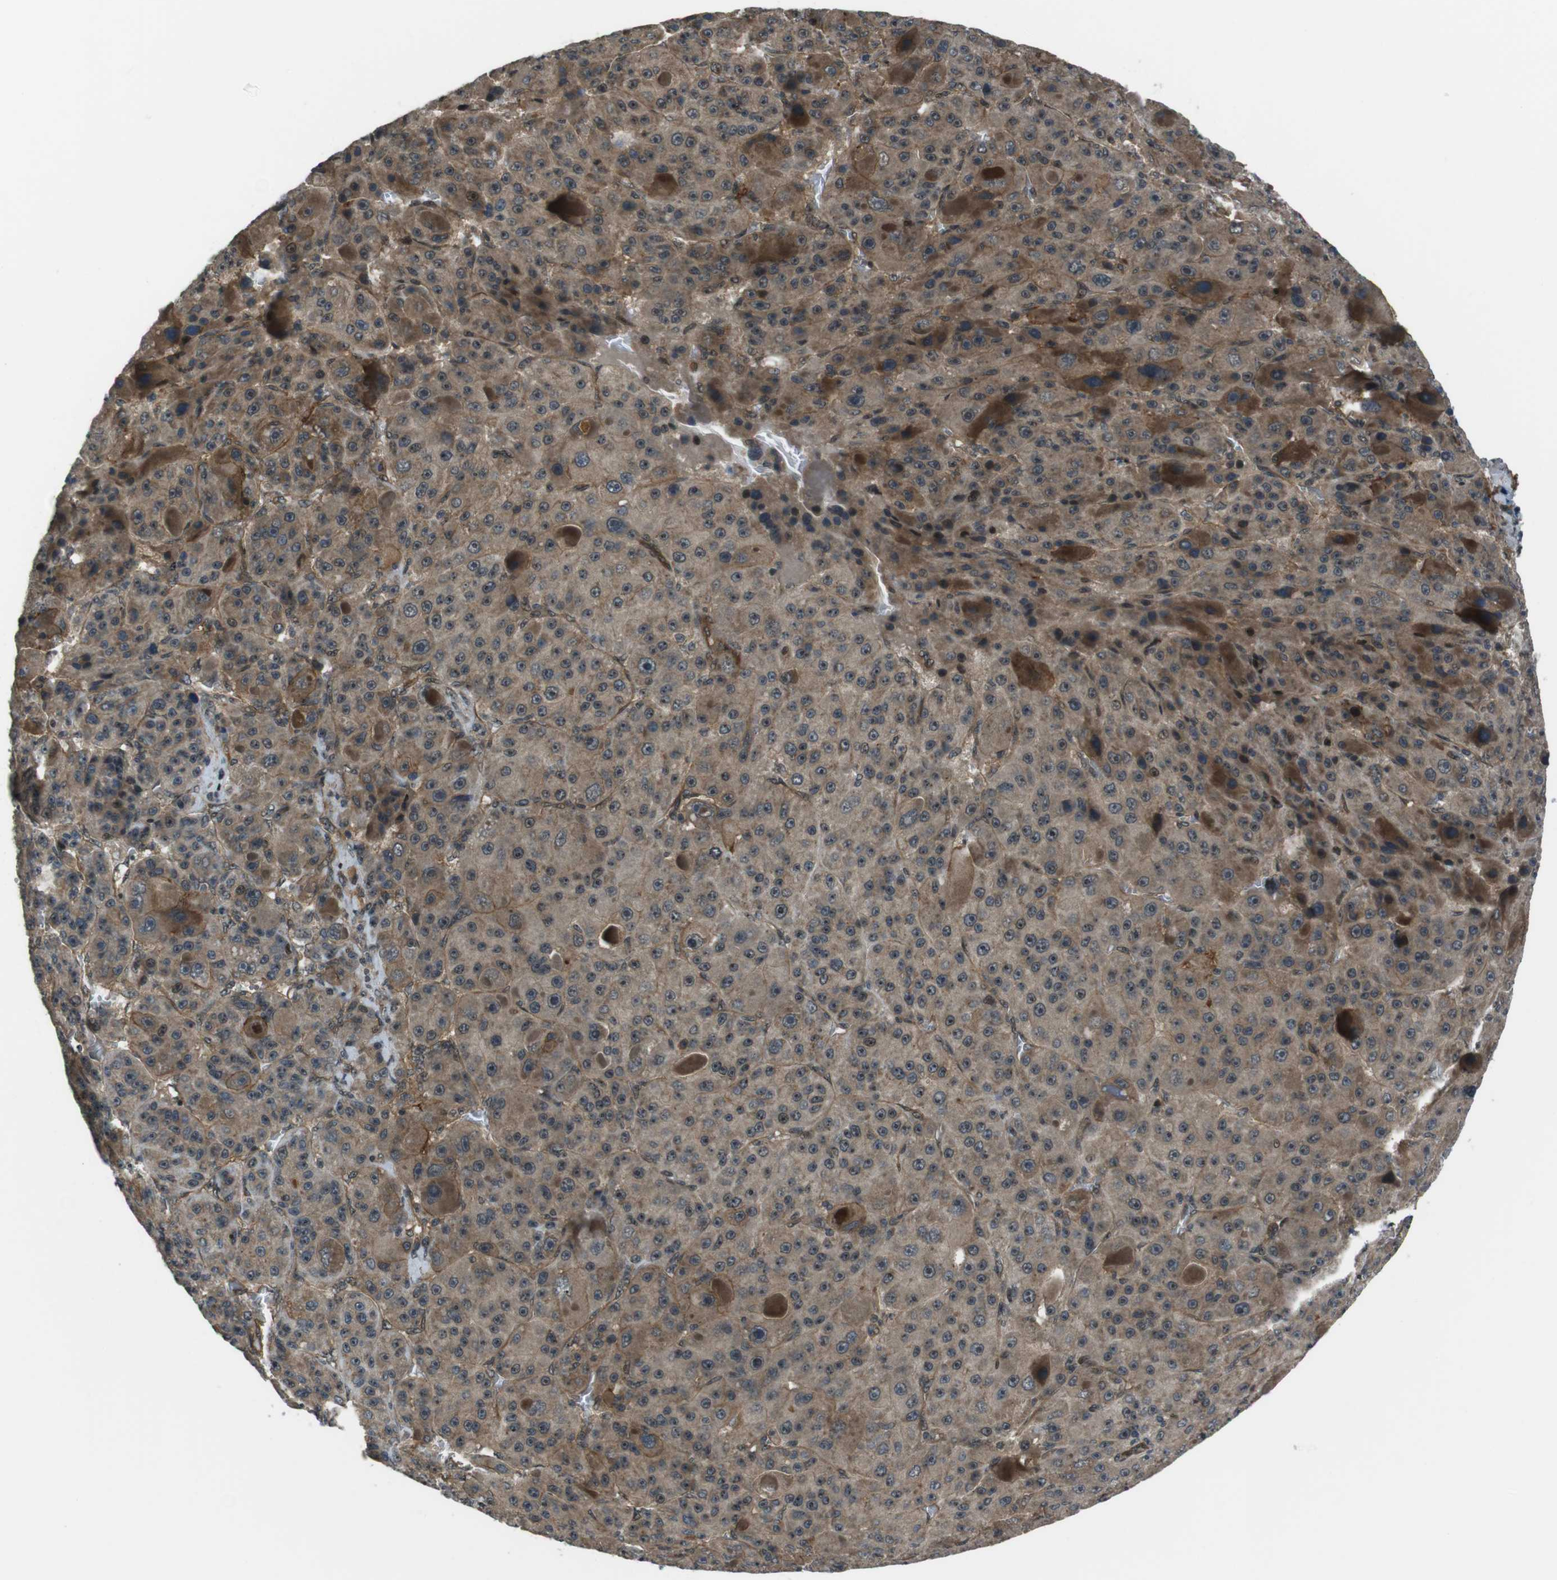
{"staining": {"intensity": "moderate", "quantity": "25%-75%", "location": "cytoplasmic/membranous"}, "tissue": "liver cancer", "cell_type": "Tumor cells", "image_type": "cancer", "snomed": [{"axis": "morphology", "description": "Carcinoma, Hepatocellular, NOS"}, {"axis": "topography", "description": "Liver"}], "caption": "The immunohistochemical stain shows moderate cytoplasmic/membranous expression in tumor cells of liver cancer tissue.", "gene": "TIAM2", "patient": {"sex": "male", "age": 76}}